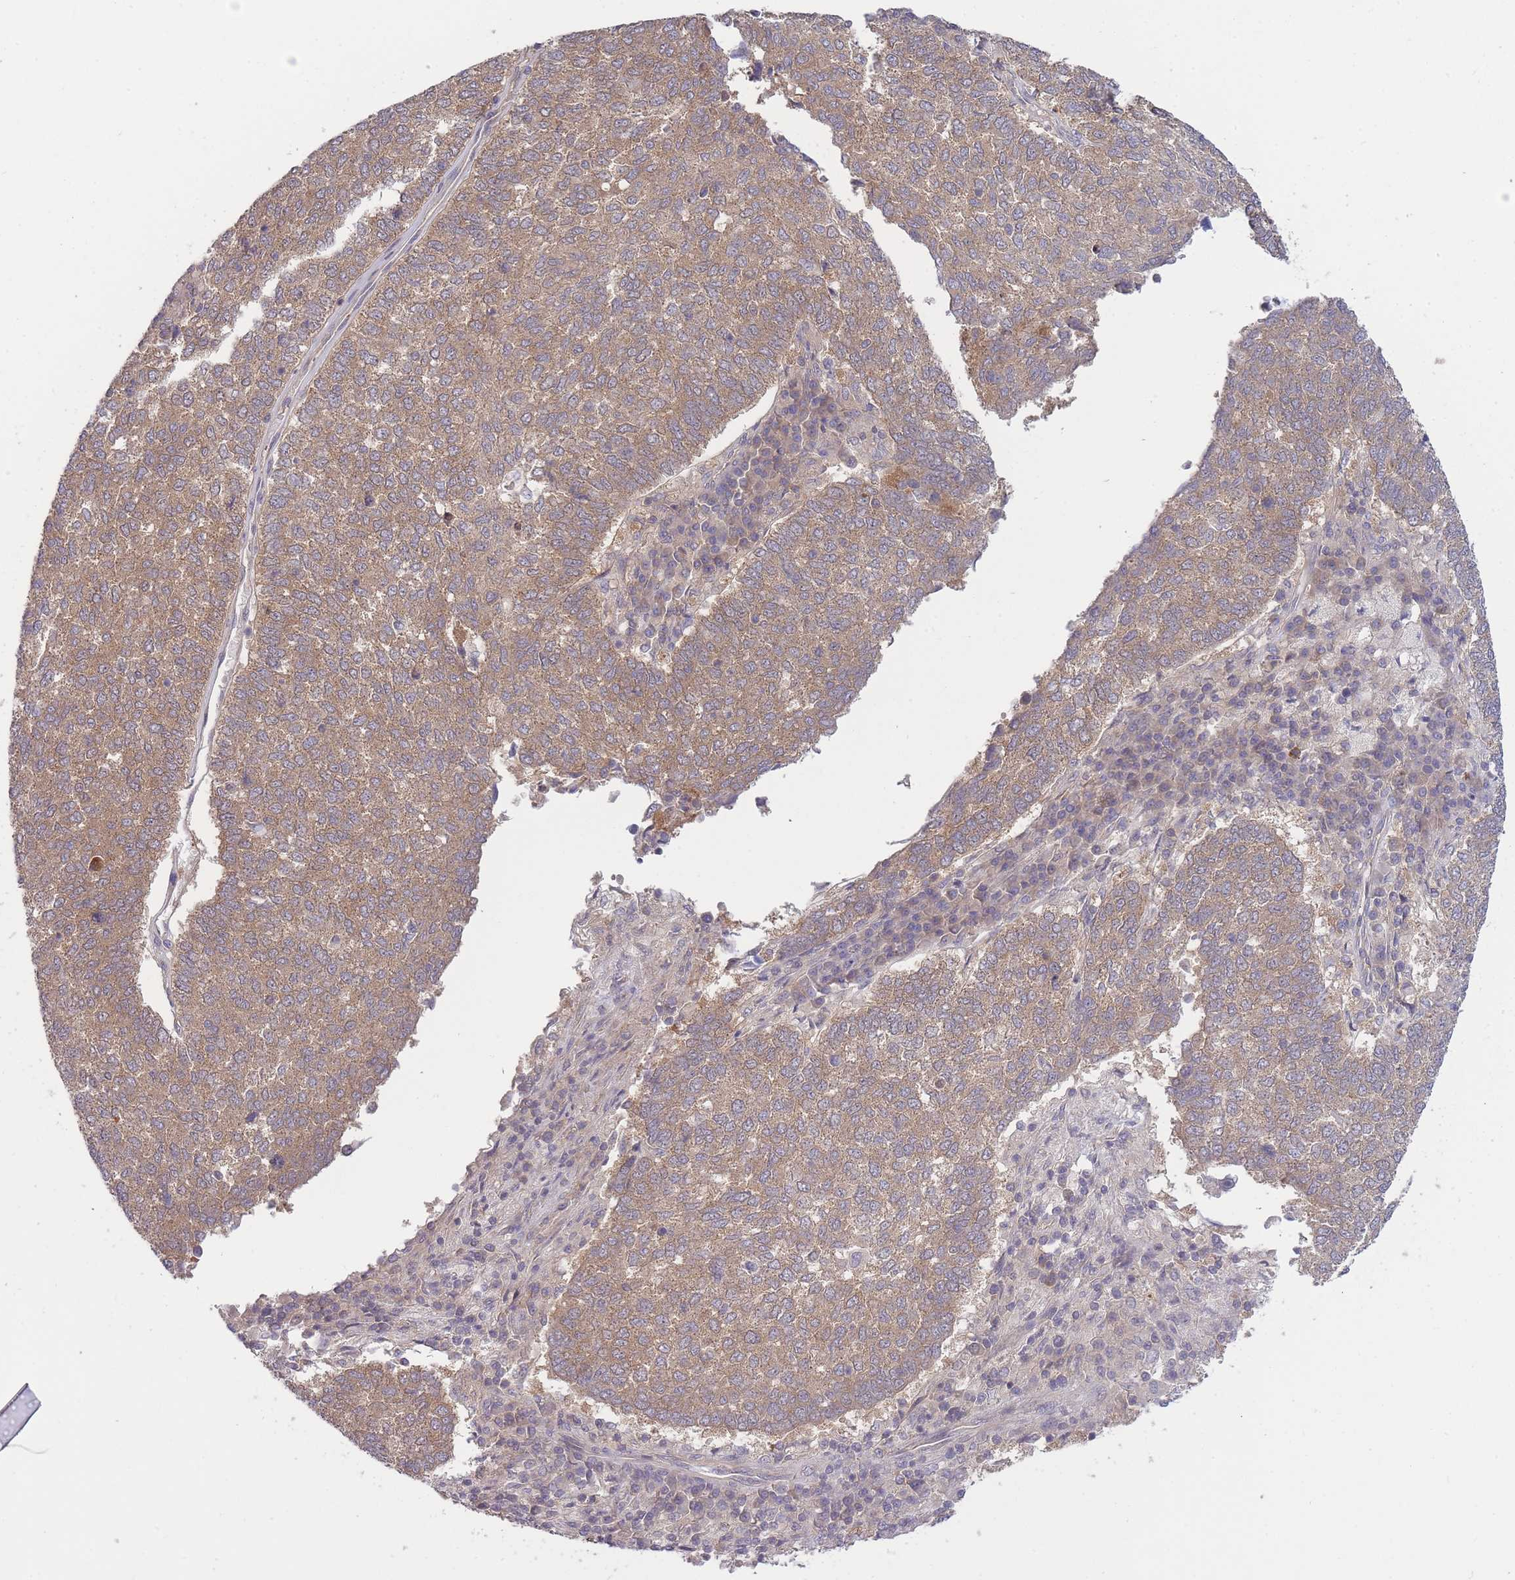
{"staining": {"intensity": "moderate", "quantity": ">75%", "location": "cytoplasmic/membranous"}, "tissue": "lung cancer", "cell_type": "Tumor cells", "image_type": "cancer", "snomed": [{"axis": "morphology", "description": "Squamous cell carcinoma, NOS"}, {"axis": "topography", "description": "Lung"}], "caption": "Immunohistochemical staining of lung cancer (squamous cell carcinoma) demonstrates medium levels of moderate cytoplasmic/membranous staining in approximately >75% of tumor cells.", "gene": "PFDN6", "patient": {"sex": "male", "age": 73}}